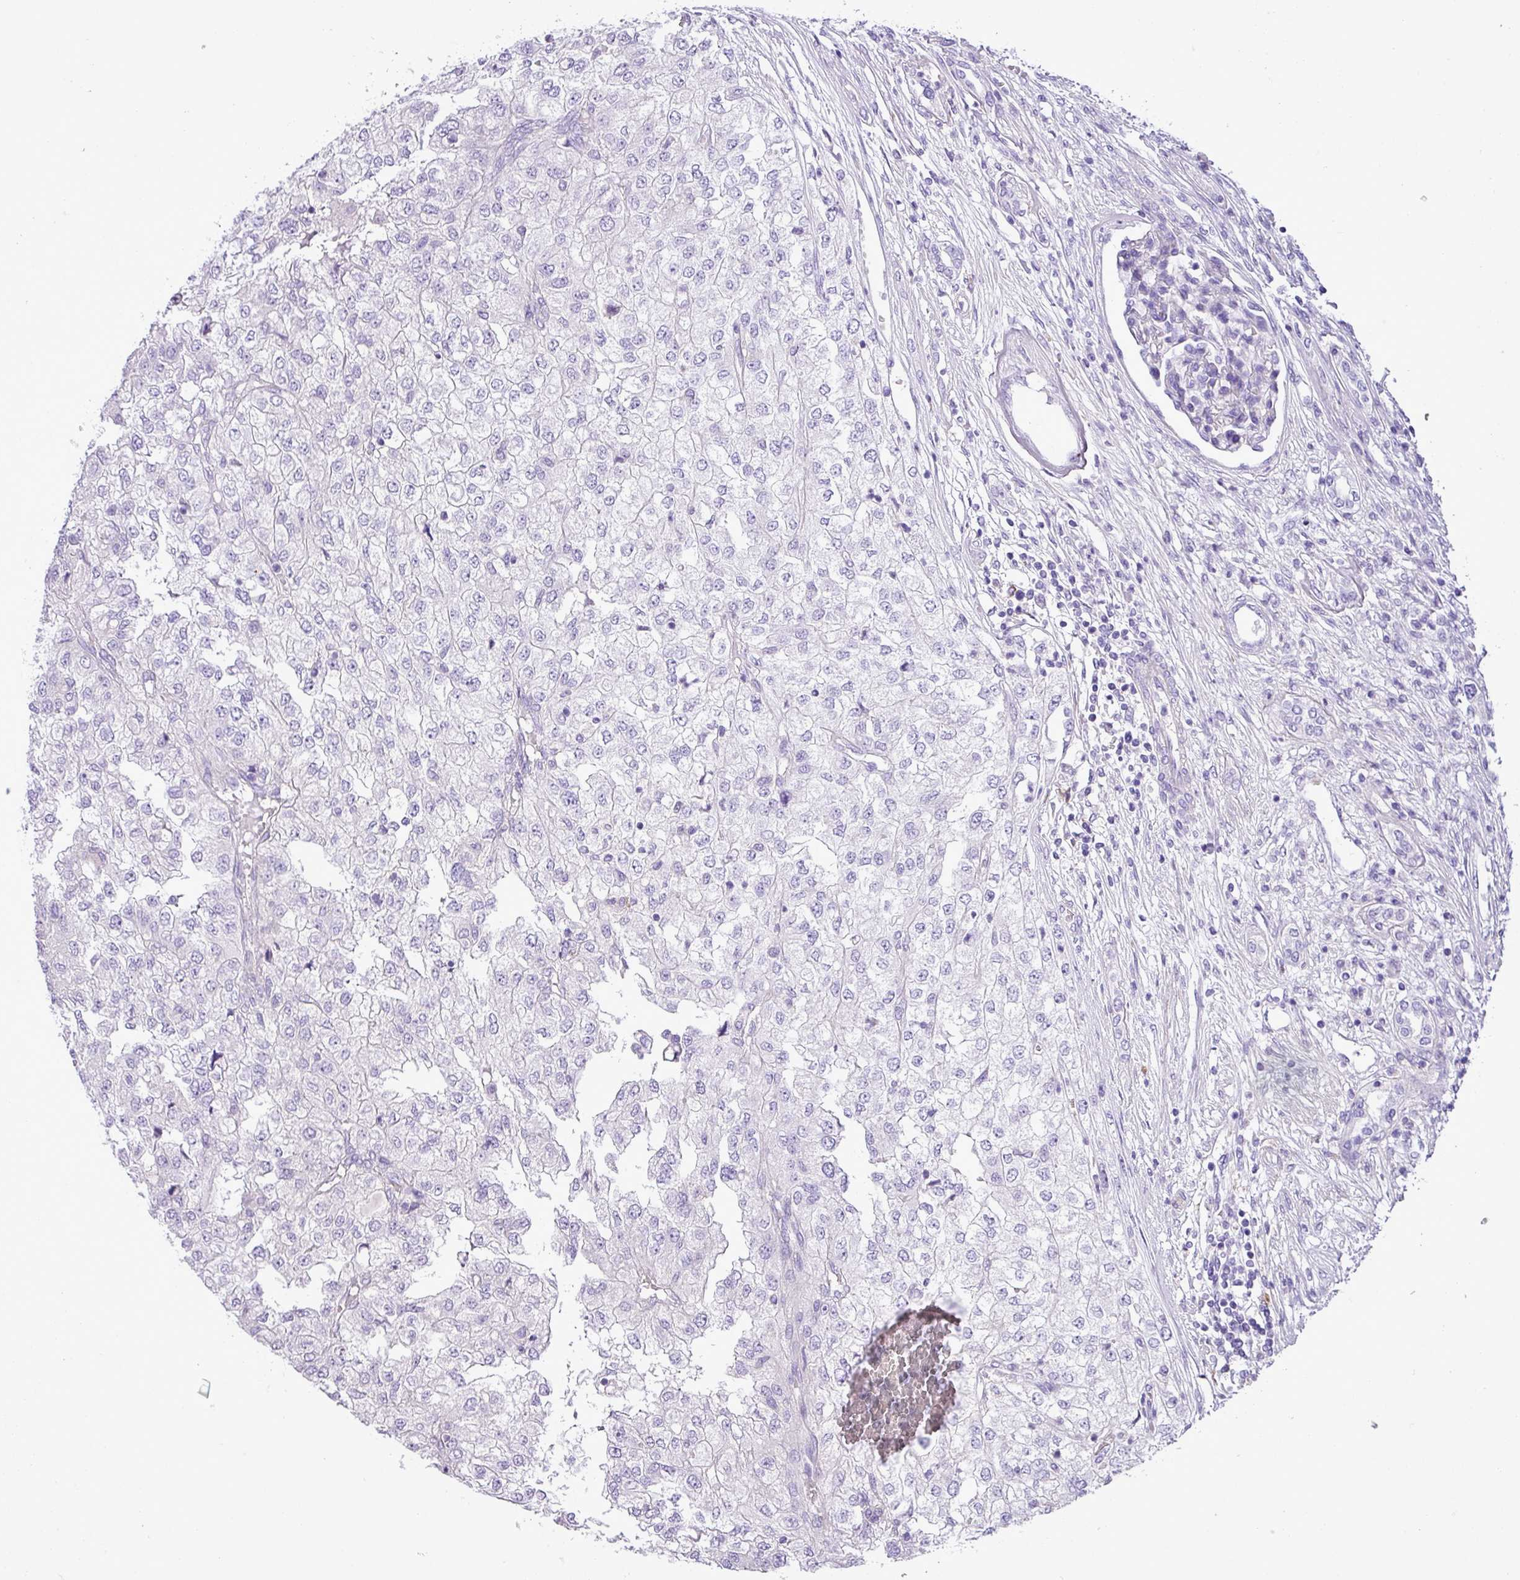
{"staining": {"intensity": "negative", "quantity": "none", "location": "none"}, "tissue": "renal cancer", "cell_type": "Tumor cells", "image_type": "cancer", "snomed": [{"axis": "morphology", "description": "Adenocarcinoma, NOS"}, {"axis": "topography", "description": "Kidney"}], "caption": "Protein analysis of renal cancer displays no significant positivity in tumor cells.", "gene": "ZNF334", "patient": {"sex": "female", "age": 54}}